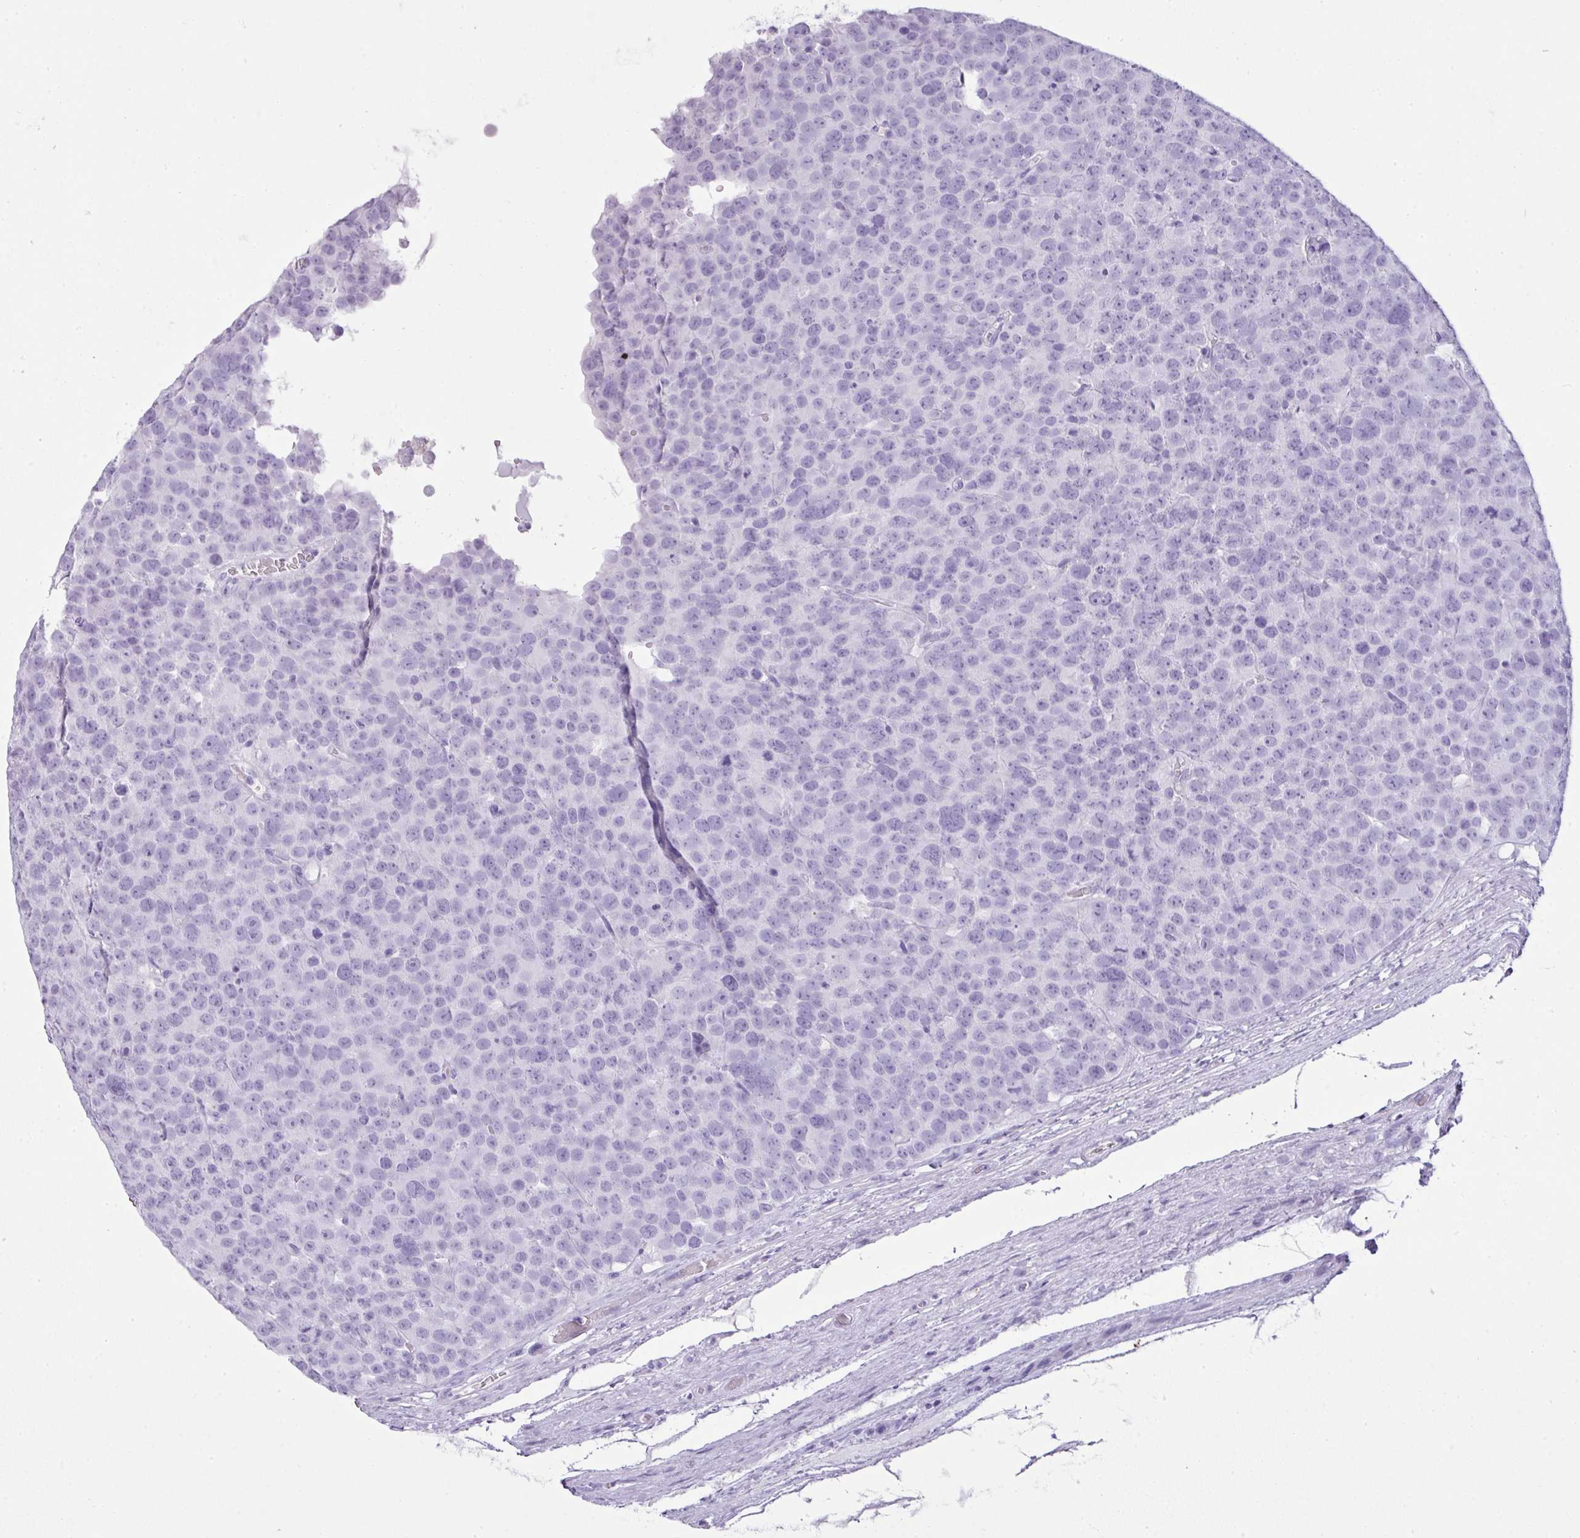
{"staining": {"intensity": "negative", "quantity": "none", "location": "none"}, "tissue": "testis cancer", "cell_type": "Tumor cells", "image_type": "cancer", "snomed": [{"axis": "morphology", "description": "Seminoma, NOS"}, {"axis": "topography", "description": "Testis"}], "caption": "DAB immunohistochemical staining of testis cancer exhibits no significant expression in tumor cells.", "gene": "TNP1", "patient": {"sex": "male", "age": 71}}